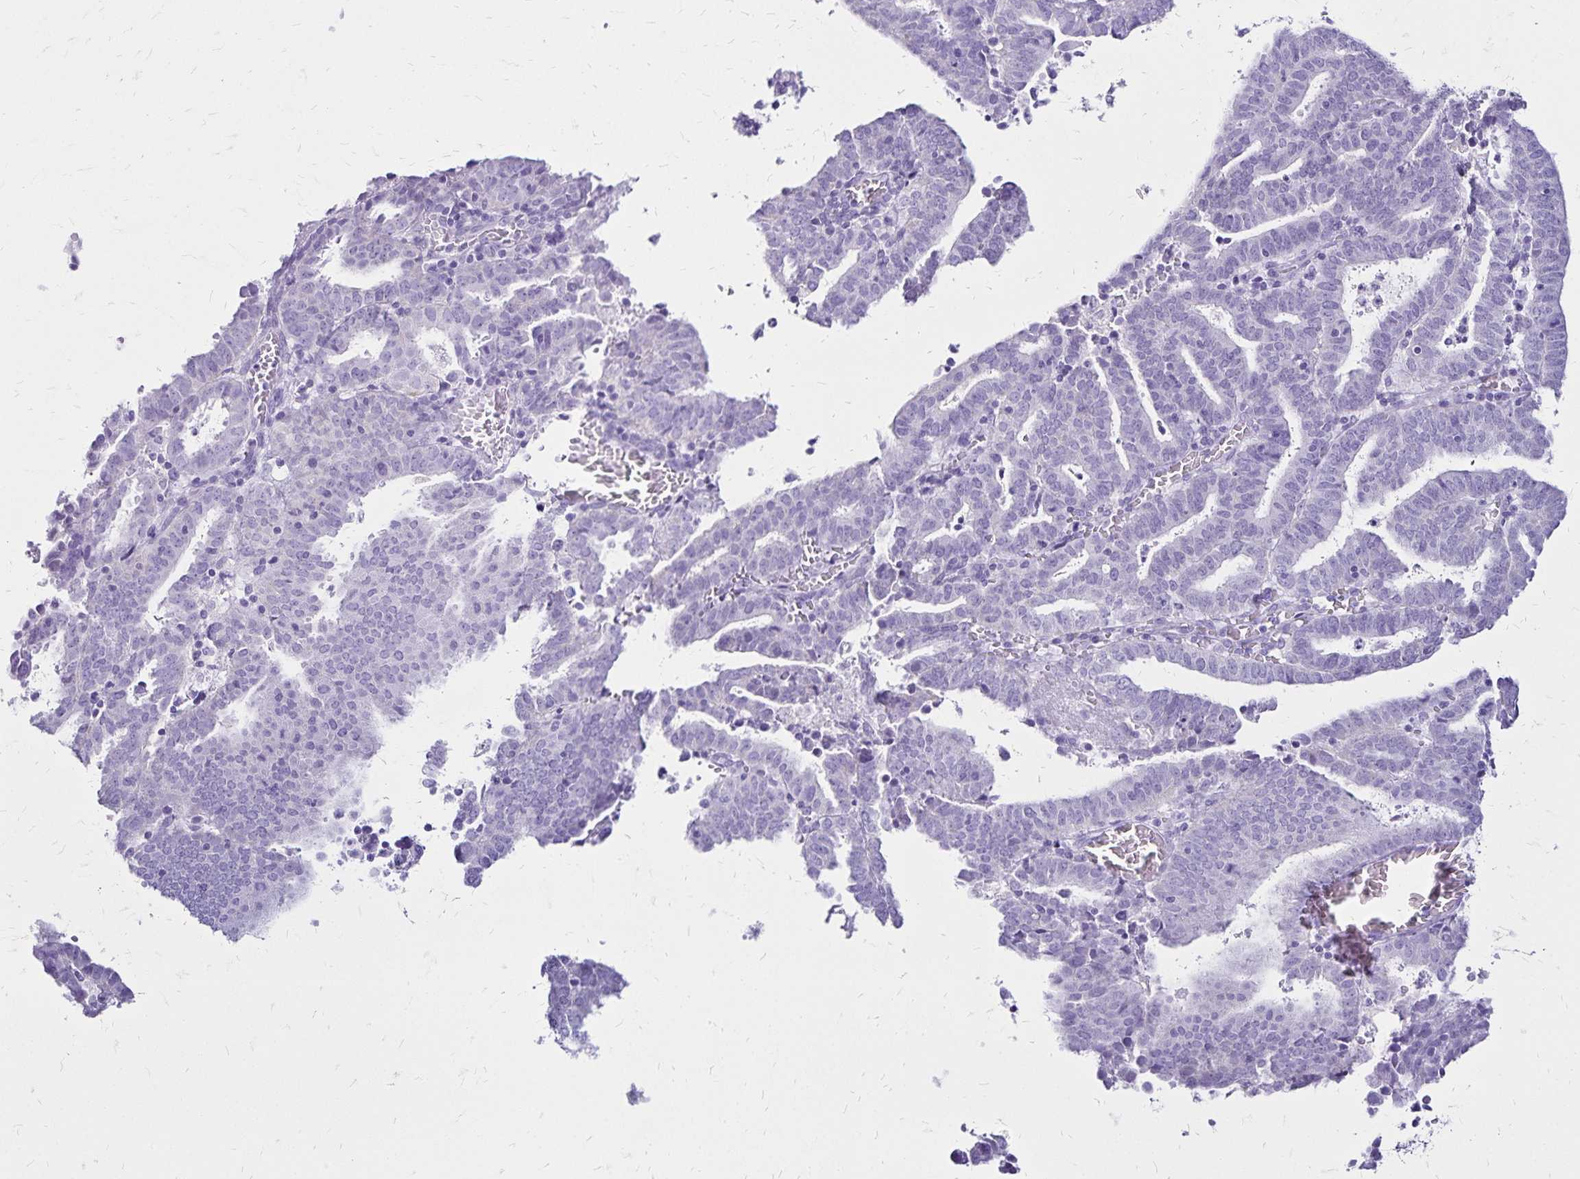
{"staining": {"intensity": "negative", "quantity": "none", "location": "none"}, "tissue": "endometrial cancer", "cell_type": "Tumor cells", "image_type": "cancer", "snomed": [{"axis": "morphology", "description": "Adenocarcinoma, NOS"}, {"axis": "topography", "description": "Uterus"}], "caption": "The immunohistochemistry micrograph has no significant staining in tumor cells of endometrial cancer tissue.", "gene": "LIN28B", "patient": {"sex": "female", "age": 83}}